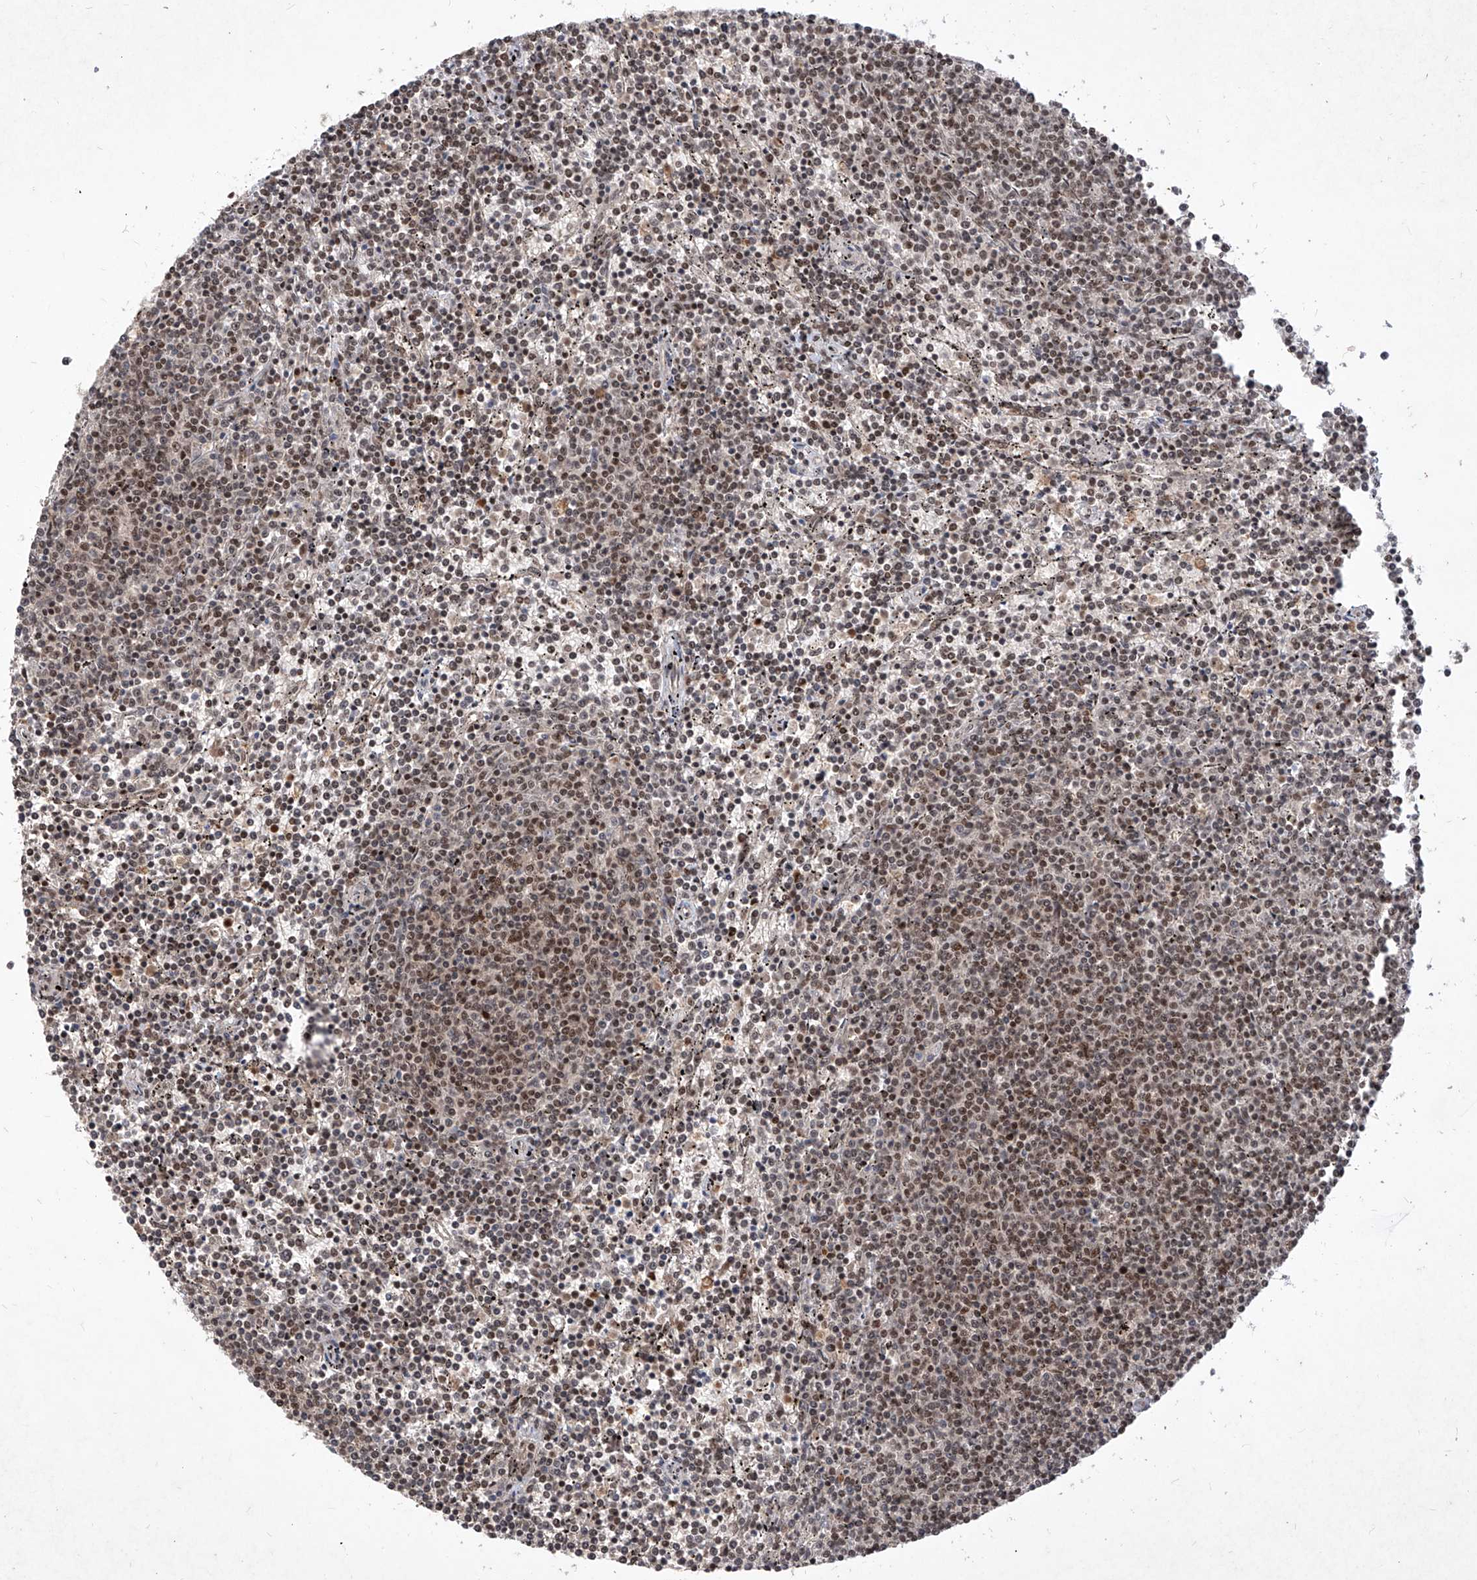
{"staining": {"intensity": "moderate", "quantity": "<25%", "location": "nuclear"}, "tissue": "lymphoma", "cell_type": "Tumor cells", "image_type": "cancer", "snomed": [{"axis": "morphology", "description": "Malignant lymphoma, non-Hodgkin's type, Low grade"}, {"axis": "topography", "description": "Spleen"}], "caption": "Low-grade malignant lymphoma, non-Hodgkin's type stained for a protein reveals moderate nuclear positivity in tumor cells. The staining was performed using DAB, with brown indicating positive protein expression. Nuclei are stained blue with hematoxylin.", "gene": "IRF2", "patient": {"sex": "female", "age": 50}}